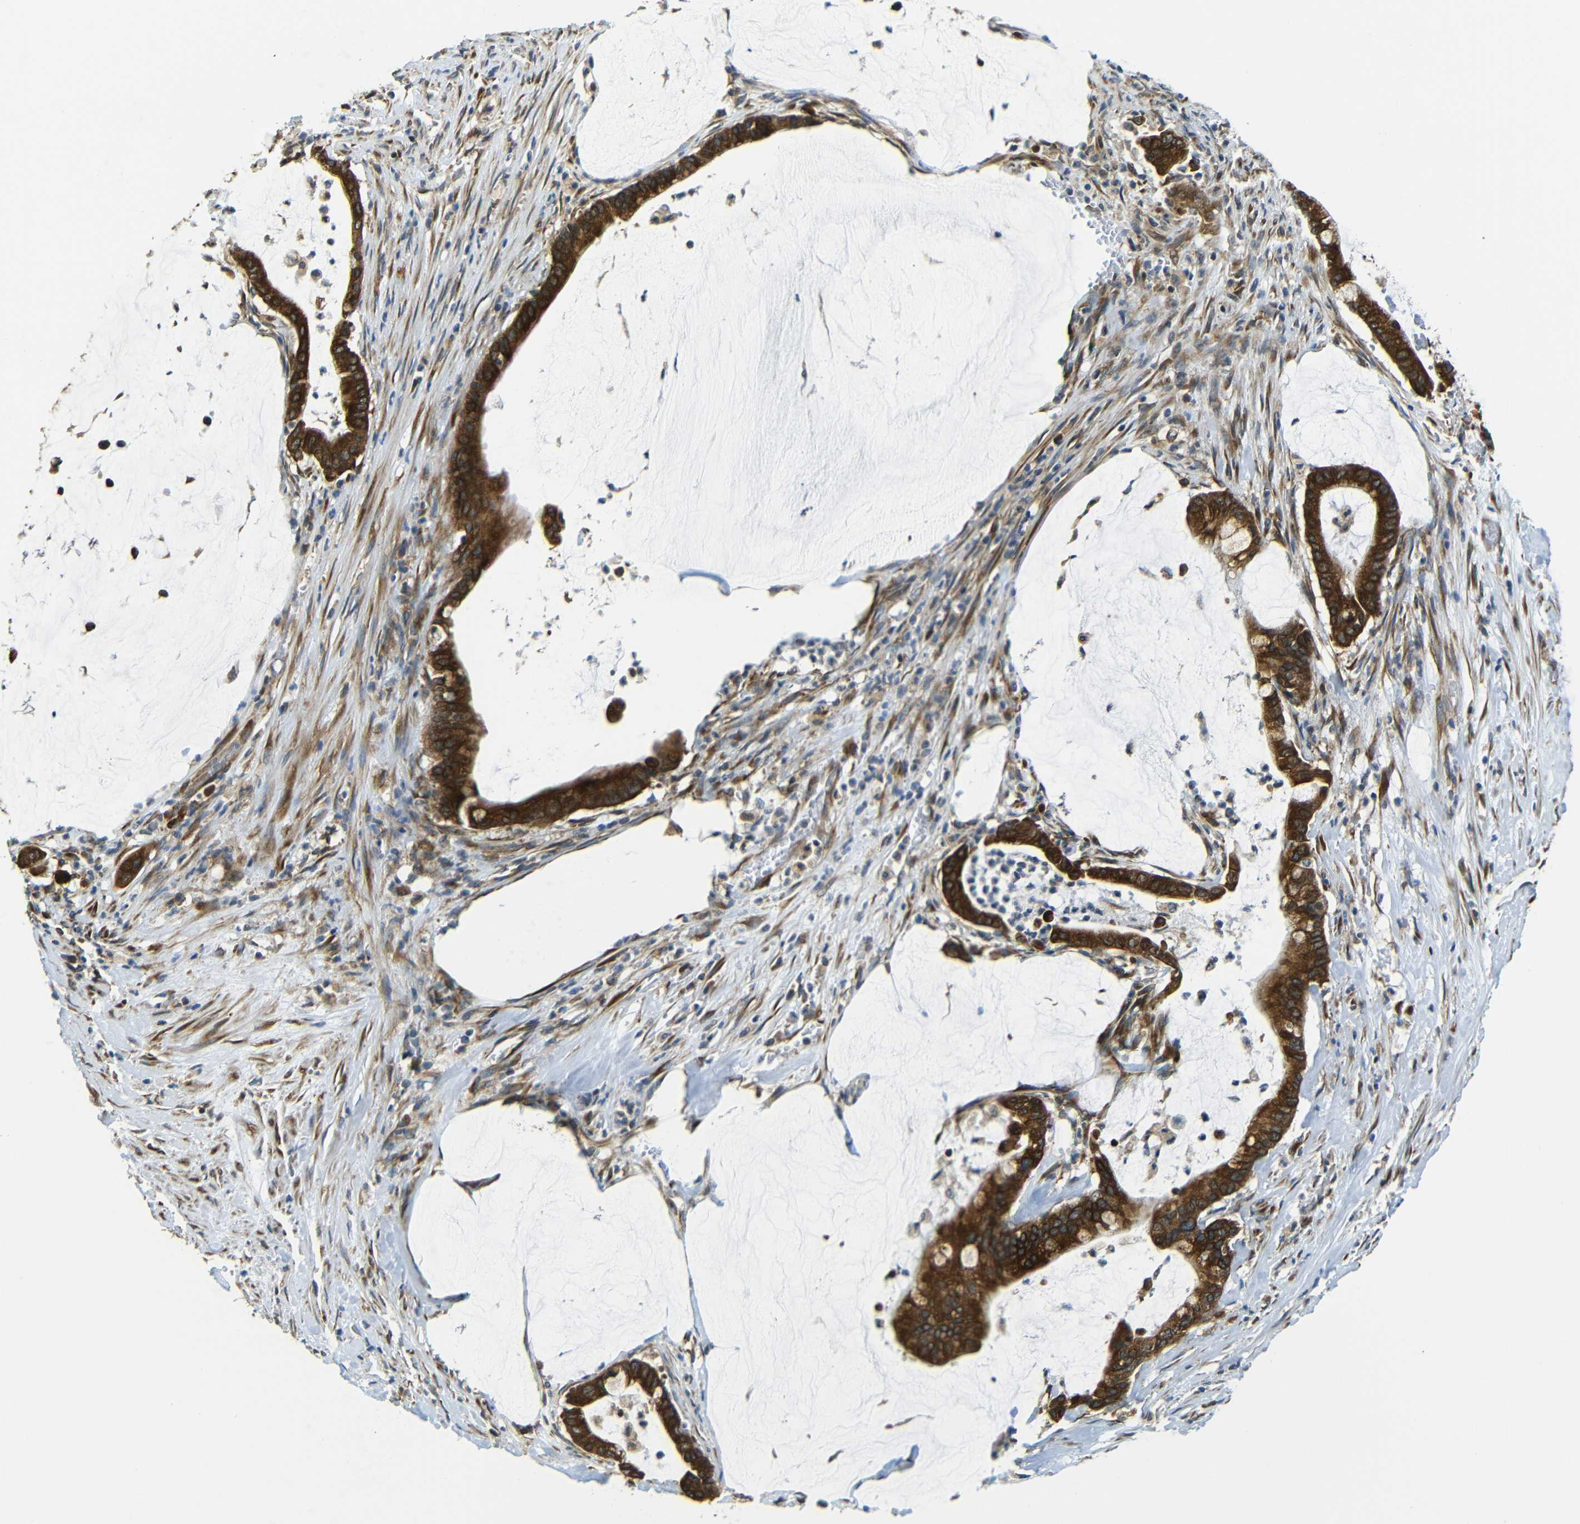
{"staining": {"intensity": "strong", "quantity": ">75%", "location": "cytoplasmic/membranous"}, "tissue": "pancreatic cancer", "cell_type": "Tumor cells", "image_type": "cancer", "snomed": [{"axis": "morphology", "description": "Adenocarcinoma, NOS"}, {"axis": "topography", "description": "Pancreas"}], "caption": "Immunohistochemical staining of adenocarcinoma (pancreatic) exhibits high levels of strong cytoplasmic/membranous protein staining in approximately >75% of tumor cells.", "gene": "VAPB", "patient": {"sex": "male", "age": 41}}